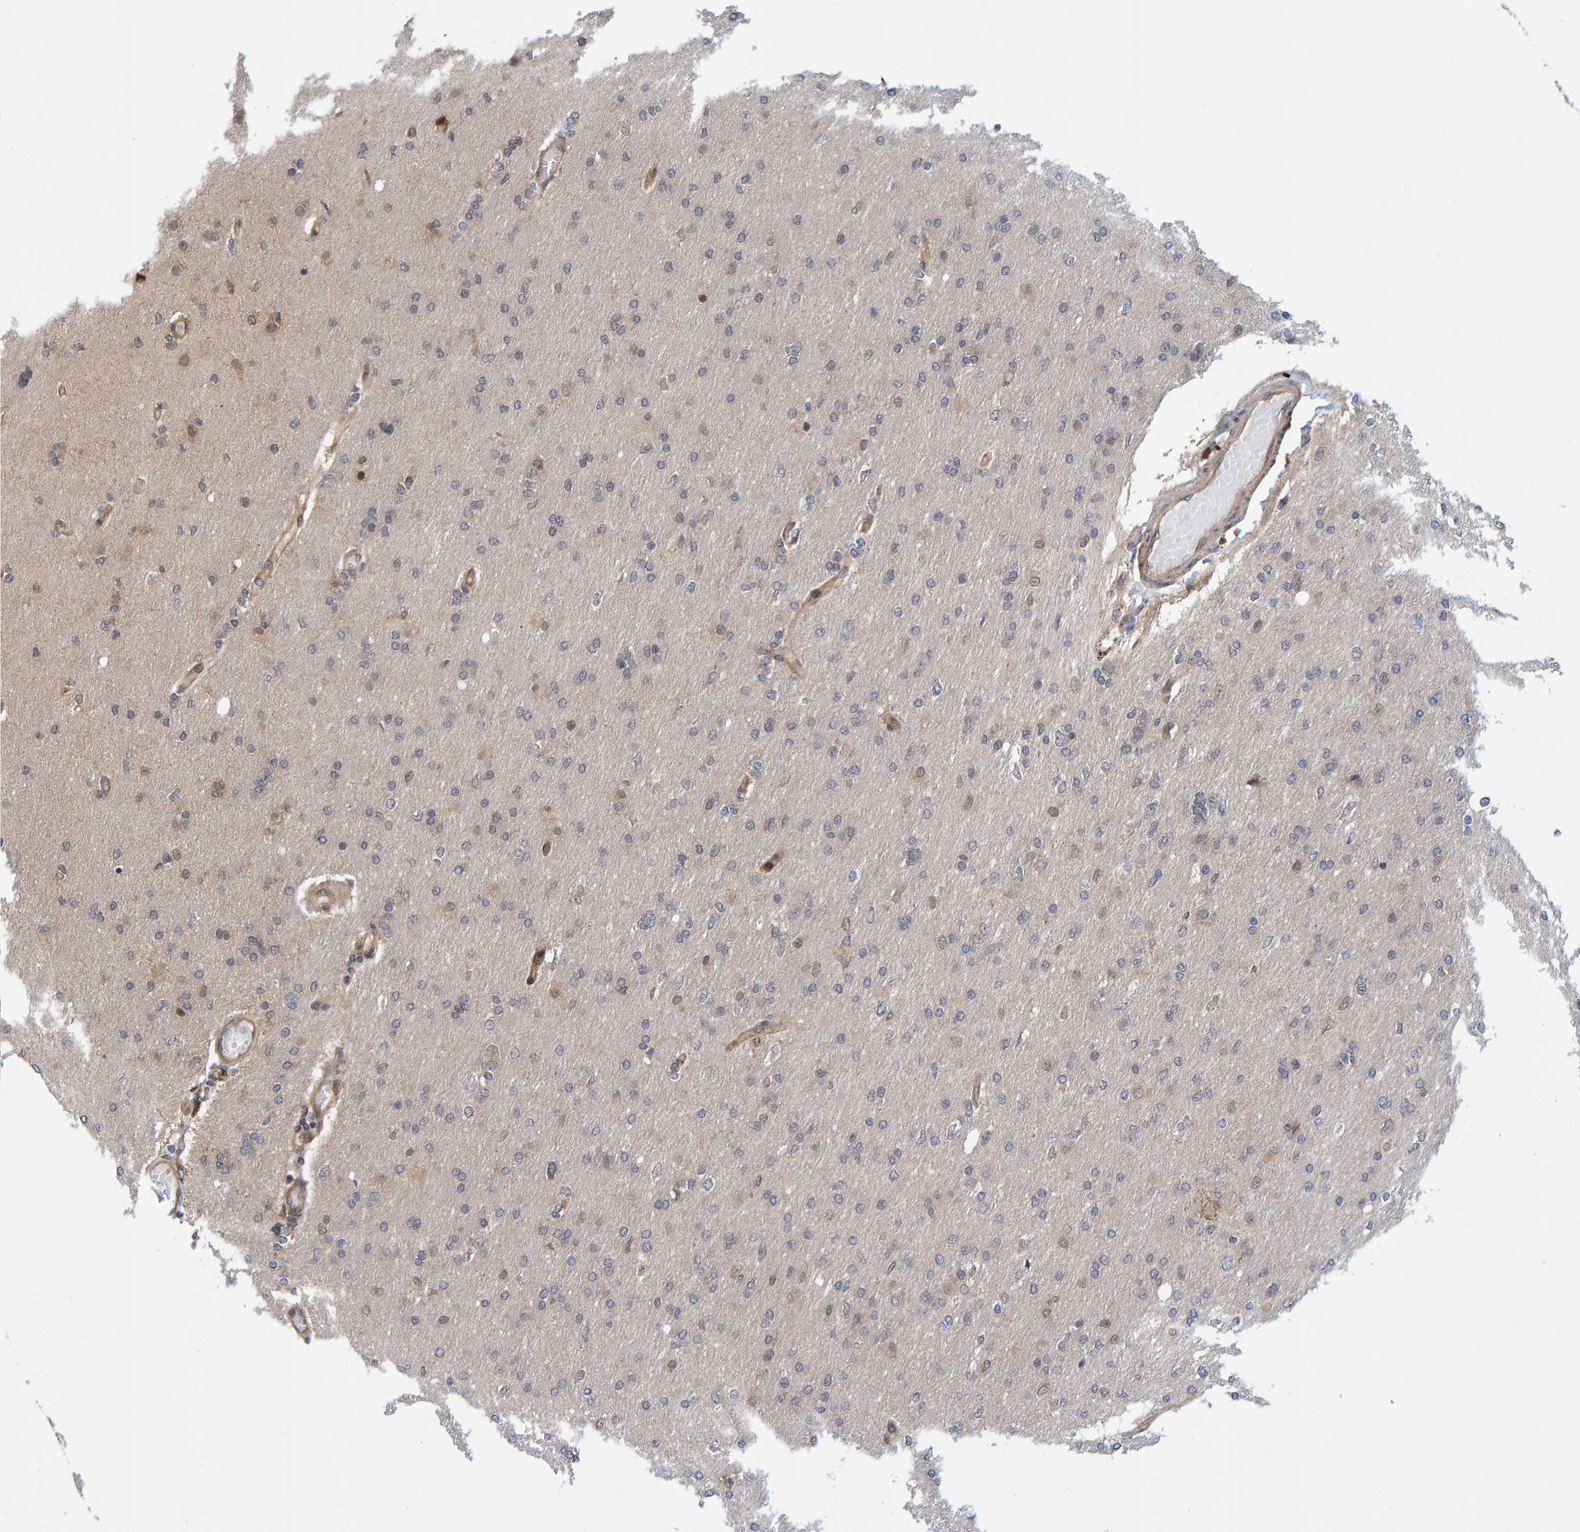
{"staining": {"intensity": "weak", "quantity": "<25%", "location": "cytoplasmic/membranous"}, "tissue": "glioma", "cell_type": "Tumor cells", "image_type": "cancer", "snomed": [{"axis": "morphology", "description": "Glioma, malignant, High grade"}, {"axis": "topography", "description": "Cerebral cortex"}], "caption": "High-grade glioma (malignant) was stained to show a protein in brown. There is no significant positivity in tumor cells.", "gene": "SCRN2", "patient": {"sex": "female", "age": 36}}